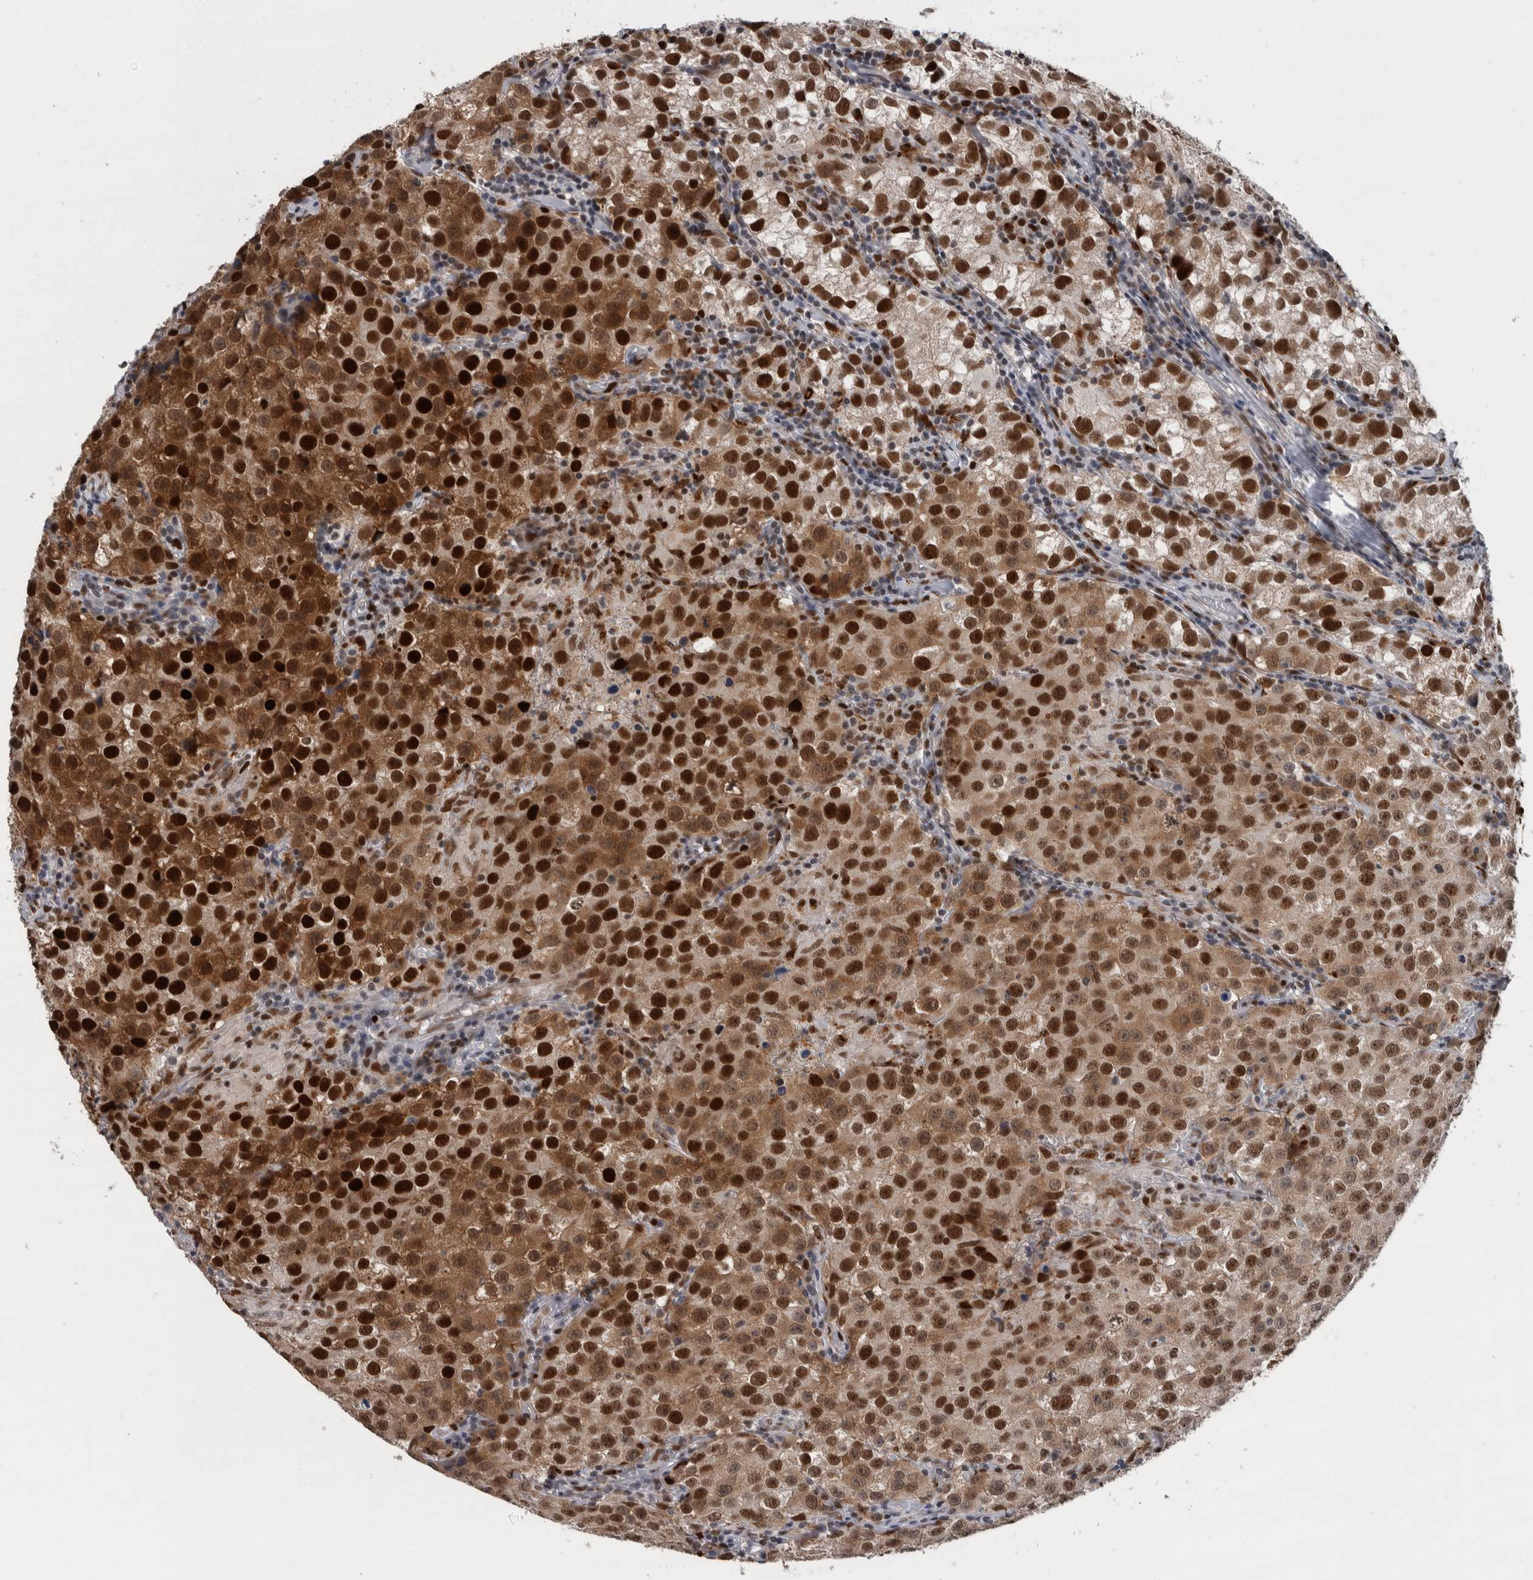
{"staining": {"intensity": "strong", "quantity": ">75%", "location": "cytoplasmic/membranous,nuclear"}, "tissue": "testis cancer", "cell_type": "Tumor cells", "image_type": "cancer", "snomed": [{"axis": "morphology", "description": "Seminoma, NOS"}, {"axis": "morphology", "description": "Carcinoma, Embryonal, NOS"}, {"axis": "topography", "description": "Testis"}], "caption": "Embryonal carcinoma (testis) stained with DAB immunohistochemistry (IHC) displays high levels of strong cytoplasmic/membranous and nuclear expression in approximately >75% of tumor cells. (DAB (3,3'-diaminobenzidine) IHC, brown staining for protein, blue staining for nuclei).", "gene": "POLD2", "patient": {"sex": "male", "age": 43}}